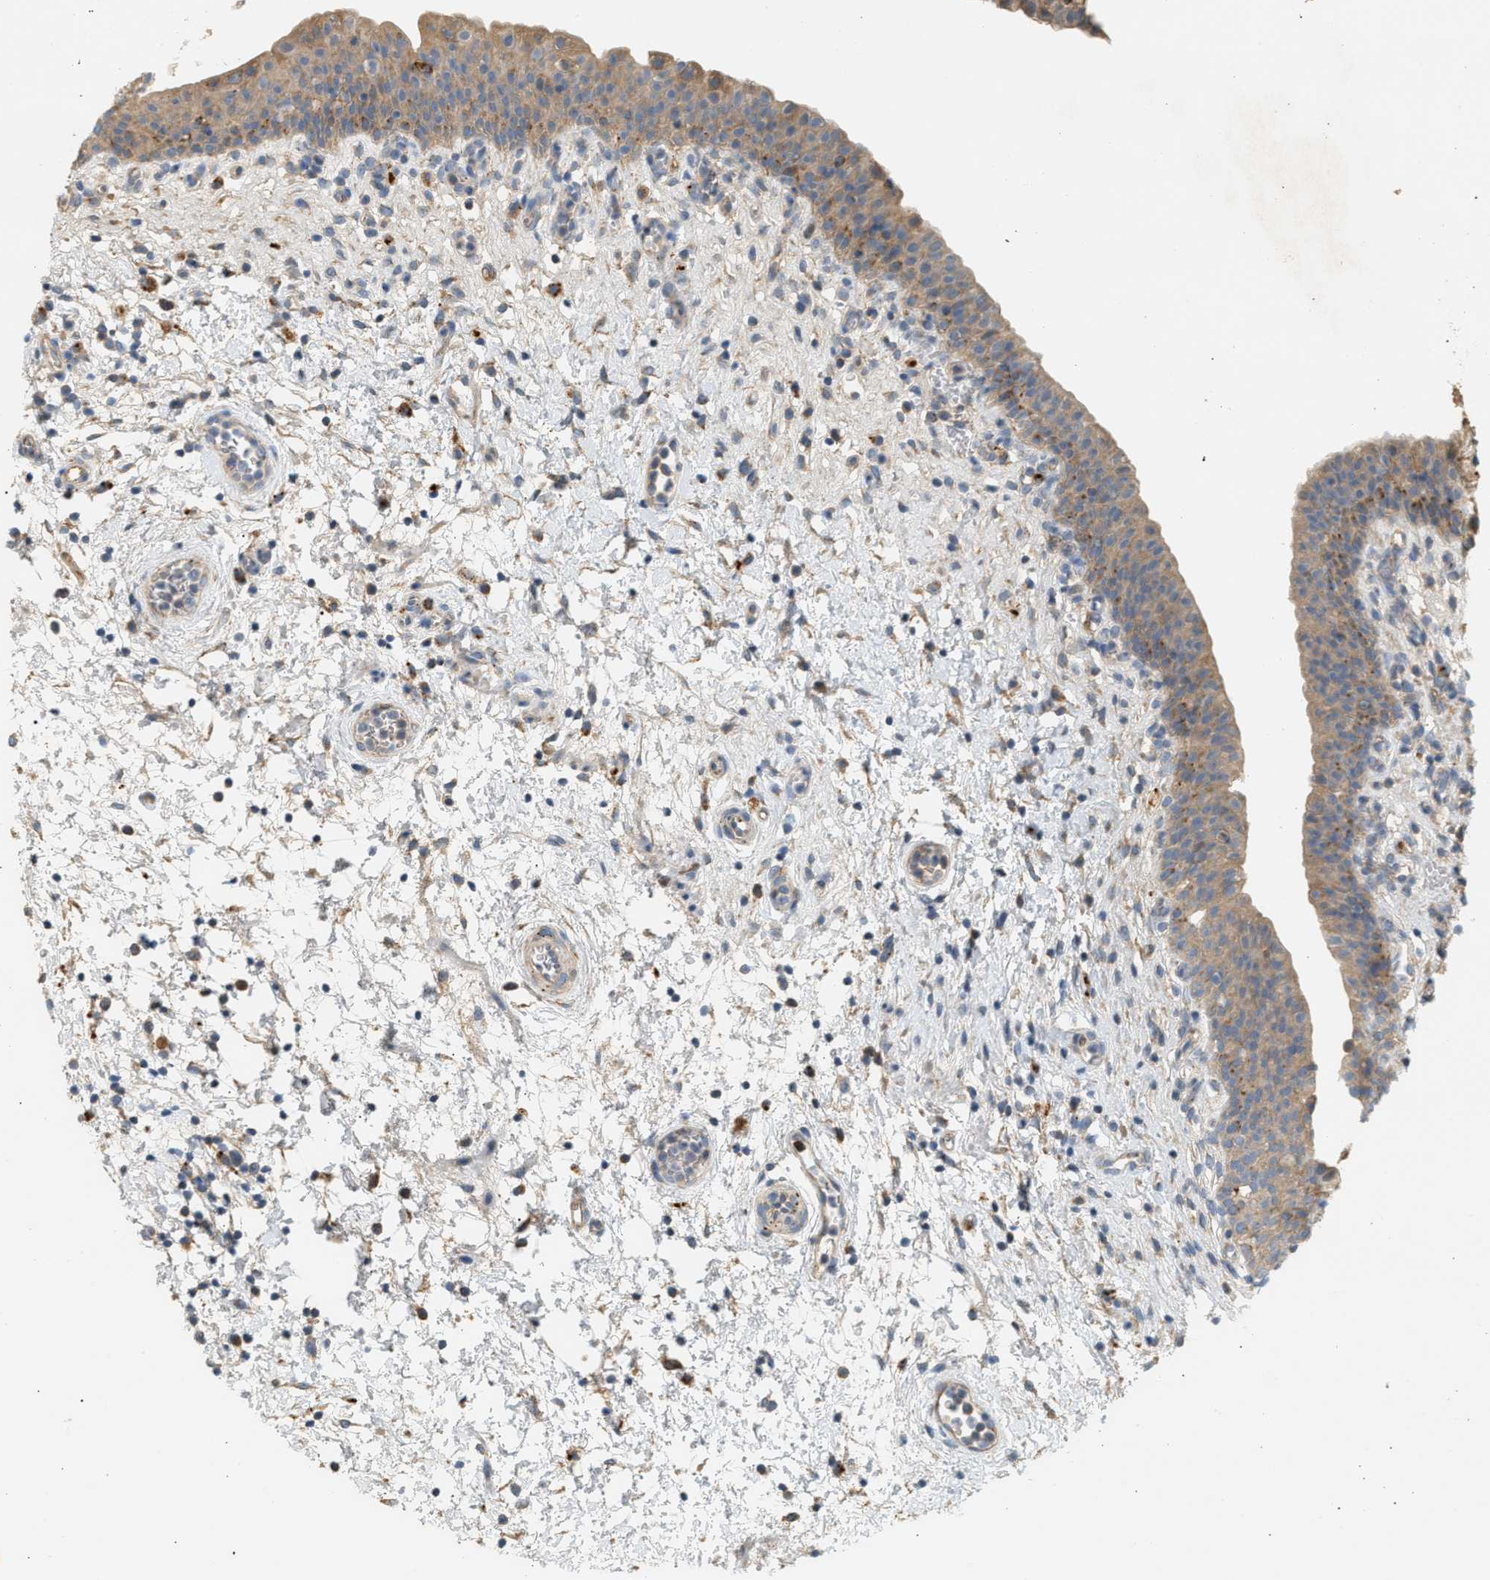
{"staining": {"intensity": "moderate", "quantity": ">75%", "location": "cytoplasmic/membranous"}, "tissue": "urinary bladder", "cell_type": "Urothelial cells", "image_type": "normal", "snomed": [{"axis": "morphology", "description": "Normal tissue, NOS"}, {"axis": "topography", "description": "Urinary bladder"}], "caption": "About >75% of urothelial cells in normal urinary bladder demonstrate moderate cytoplasmic/membranous protein positivity as visualized by brown immunohistochemical staining.", "gene": "ENTHD1", "patient": {"sex": "male", "age": 37}}